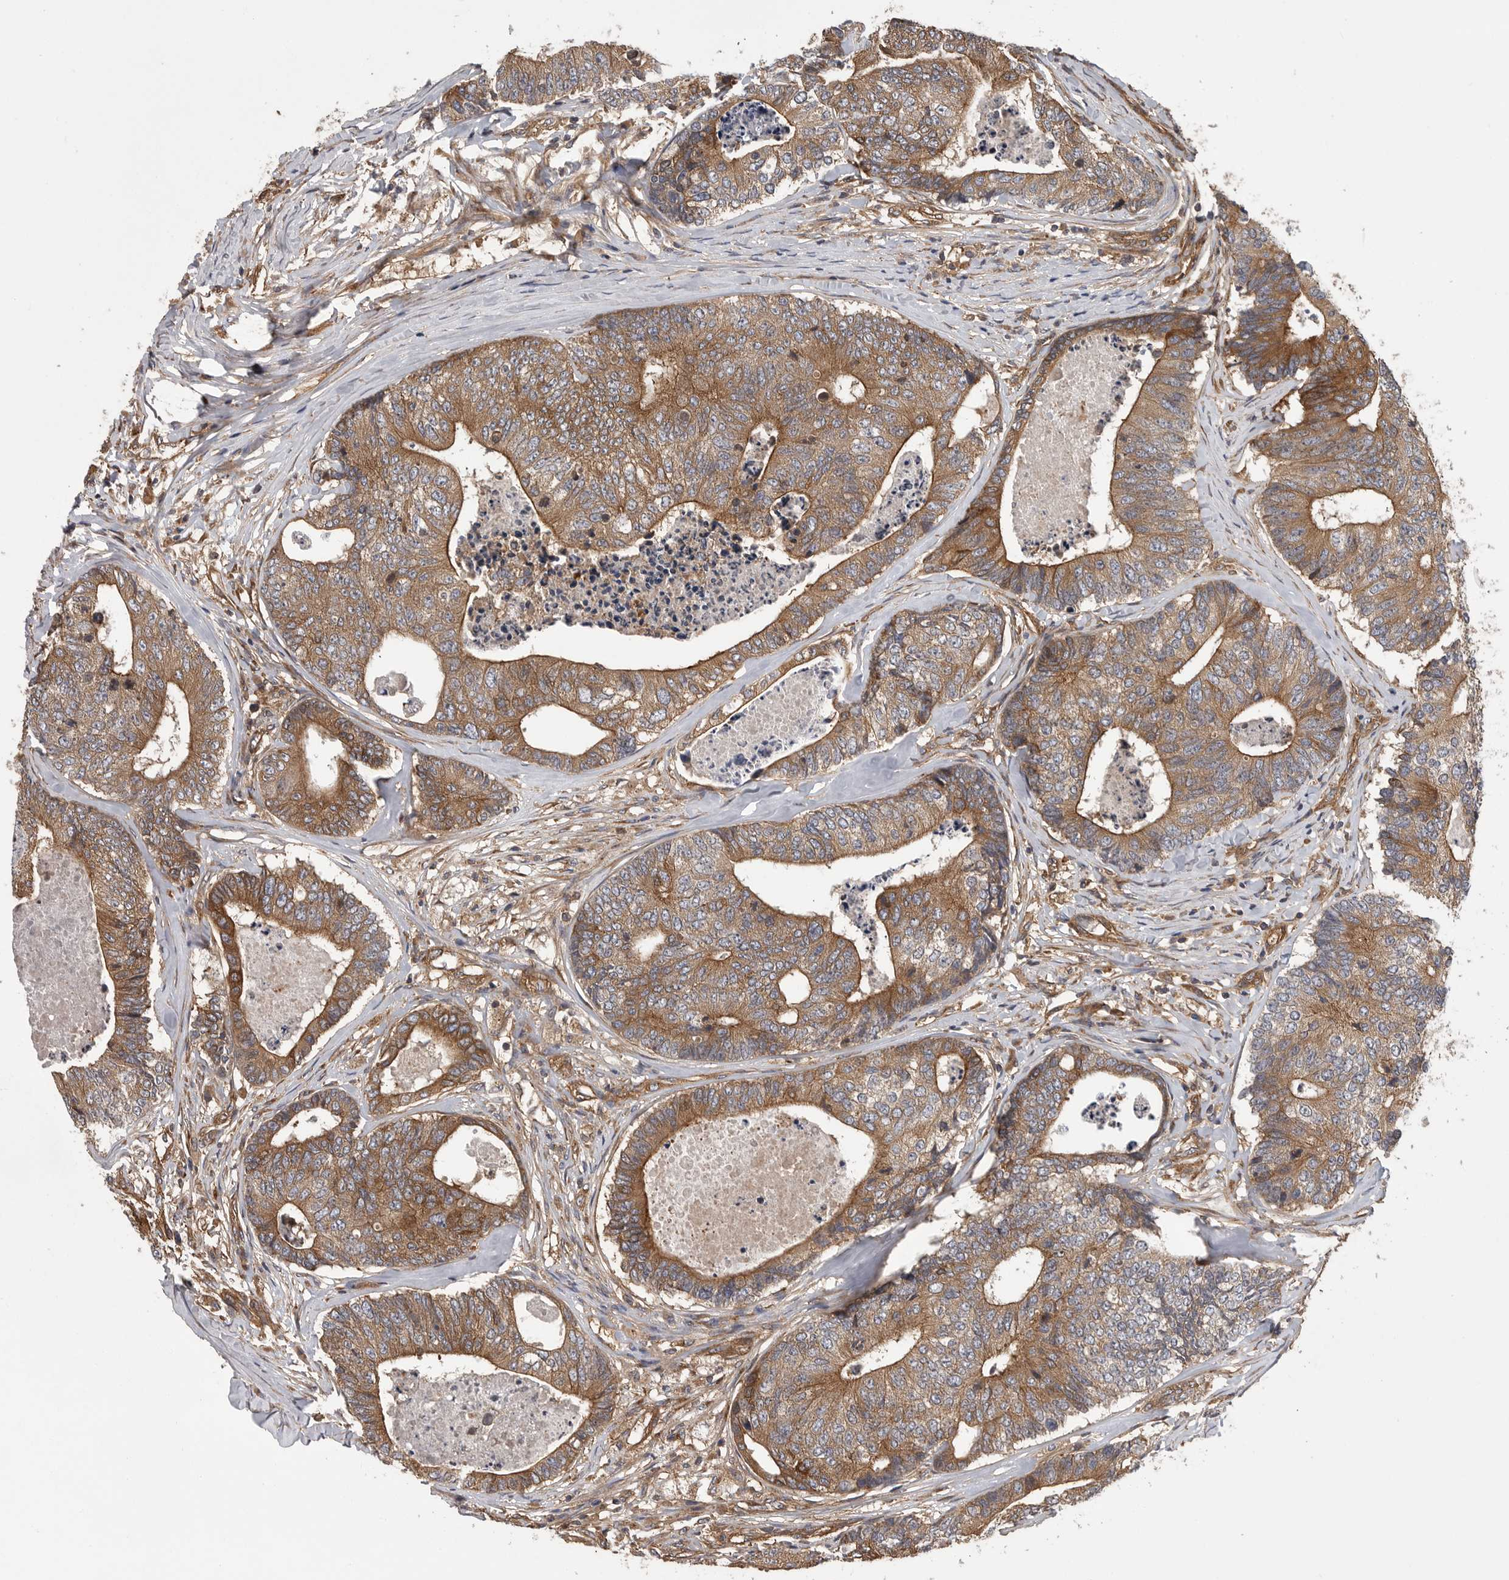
{"staining": {"intensity": "moderate", "quantity": ">75%", "location": "cytoplasmic/membranous"}, "tissue": "colorectal cancer", "cell_type": "Tumor cells", "image_type": "cancer", "snomed": [{"axis": "morphology", "description": "Adenocarcinoma, NOS"}, {"axis": "topography", "description": "Colon"}], "caption": "Immunohistochemical staining of human colorectal cancer (adenocarcinoma) shows medium levels of moderate cytoplasmic/membranous protein expression in about >75% of tumor cells. (Brightfield microscopy of DAB IHC at high magnification).", "gene": "OXR1", "patient": {"sex": "female", "age": 67}}